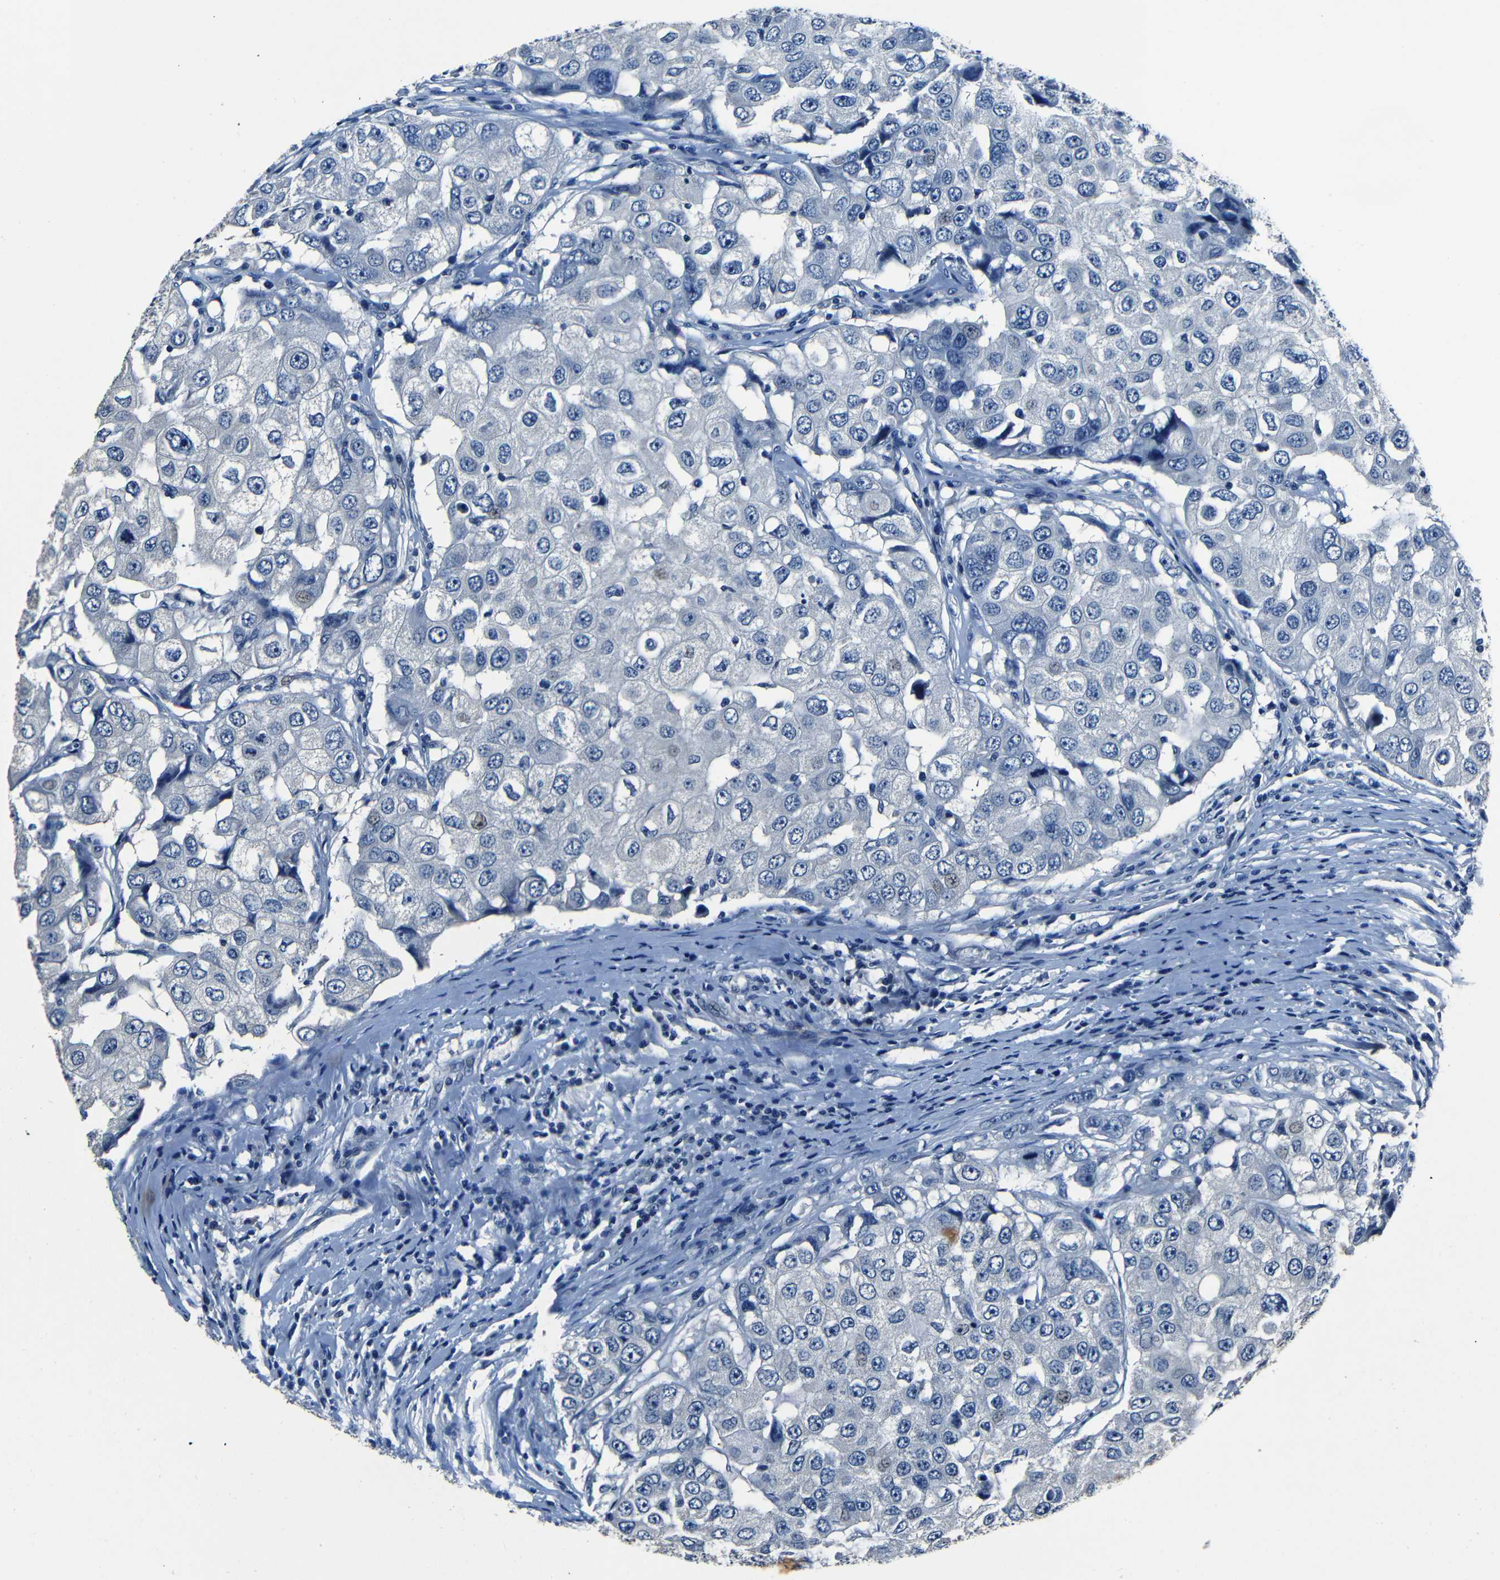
{"staining": {"intensity": "negative", "quantity": "none", "location": "none"}, "tissue": "breast cancer", "cell_type": "Tumor cells", "image_type": "cancer", "snomed": [{"axis": "morphology", "description": "Duct carcinoma"}, {"axis": "topography", "description": "Breast"}], "caption": "Breast cancer (intraductal carcinoma) stained for a protein using immunohistochemistry (IHC) displays no expression tumor cells.", "gene": "NCMAP", "patient": {"sex": "female", "age": 27}}